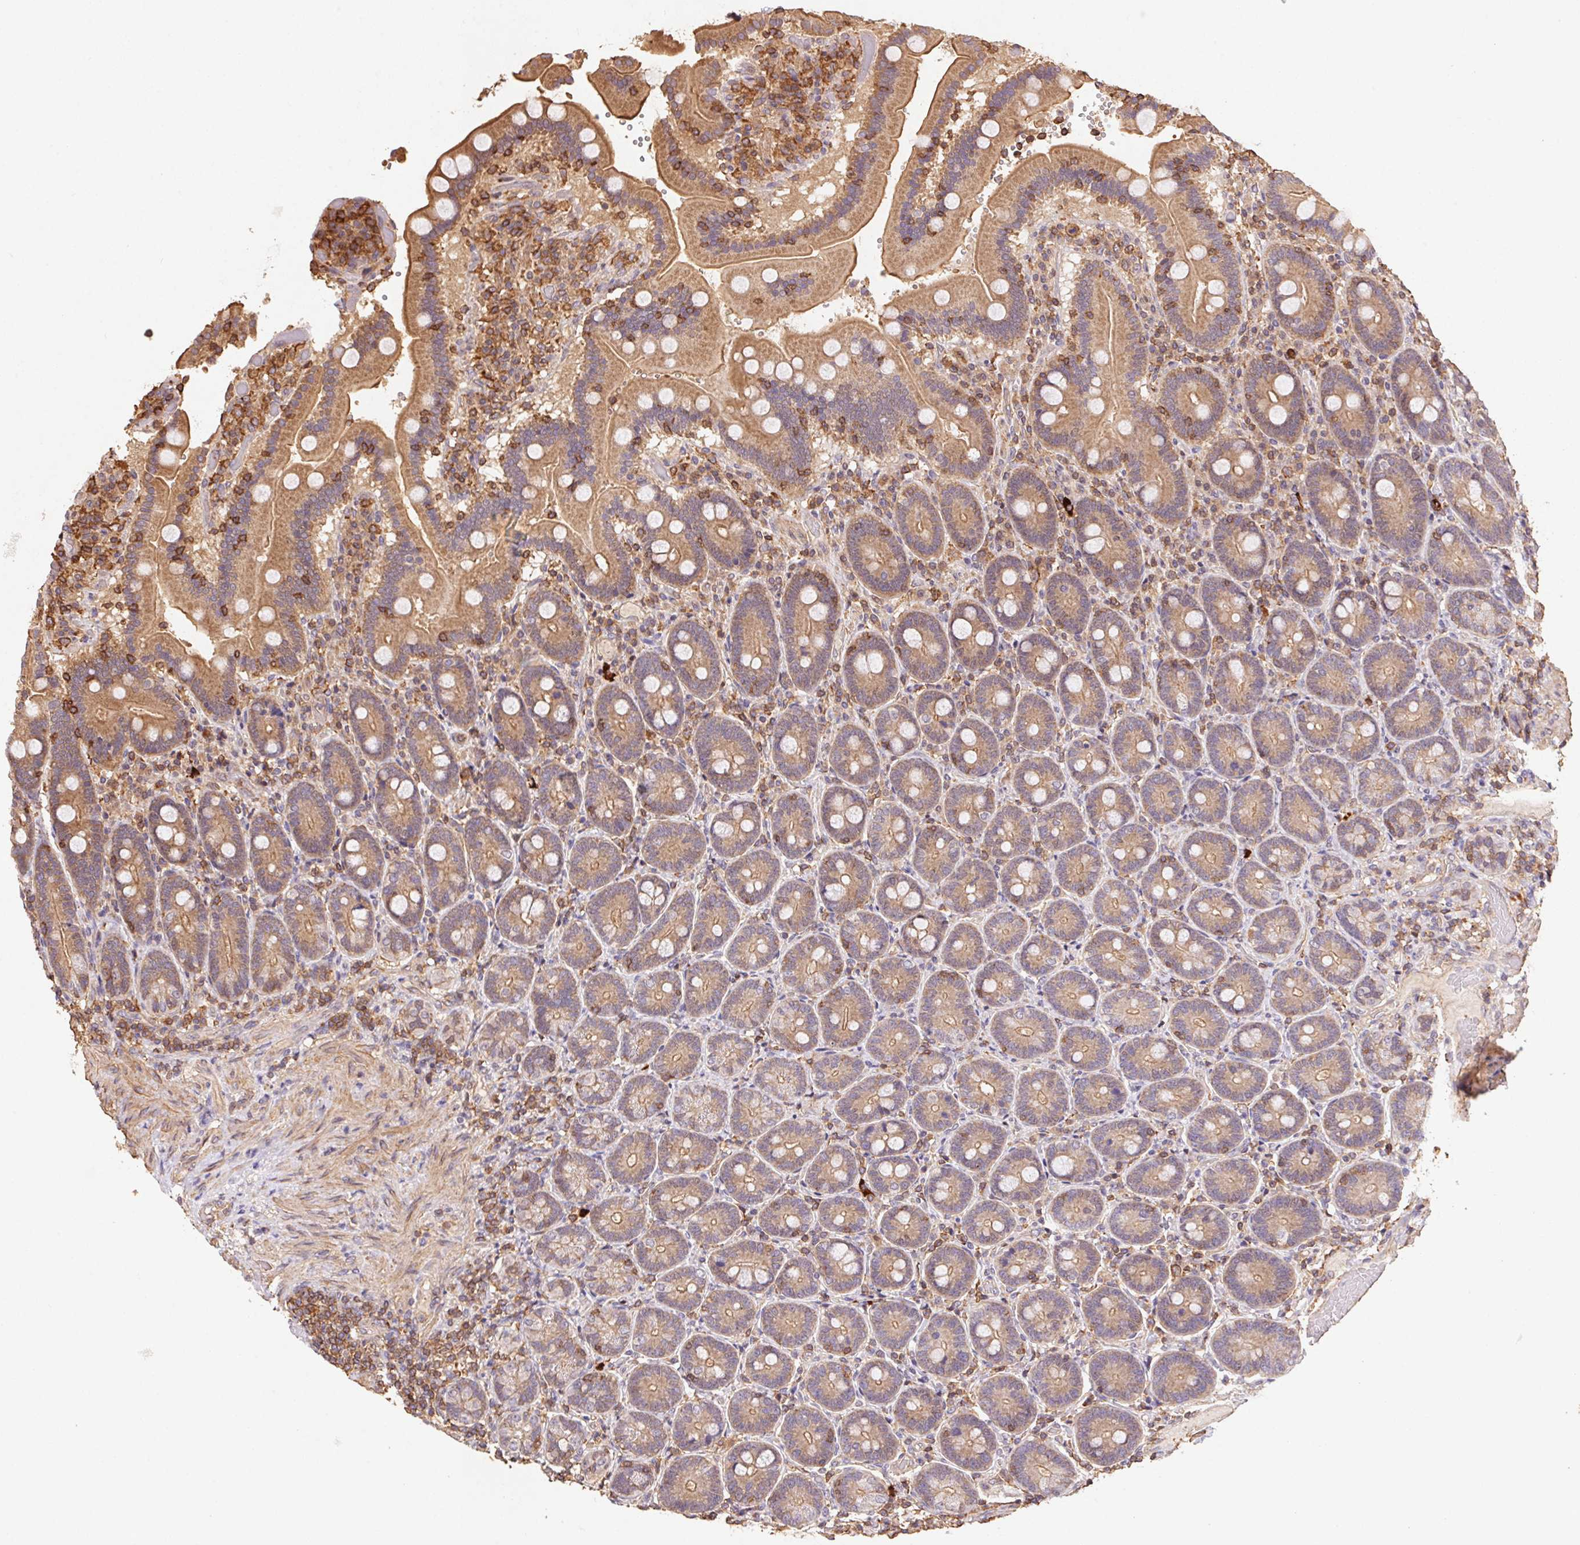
{"staining": {"intensity": "moderate", "quantity": ">75%", "location": "cytoplasmic/membranous"}, "tissue": "duodenum", "cell_type": "Glandular cells", "image_type": "normal", "snomed": [{"axis": "morphology", "description": "Normal tissue, NOS"}, {"axis": "topography", "description": "Duodenum"}], "caption": "Immunohistochemistry (DAB) staining of benign duodenum displays moderate cytoplasmic/membranous protein expression in about >75% of glandular cells.", "gene": "ATG10", "patient": {"sex": "female", "age": 62}}